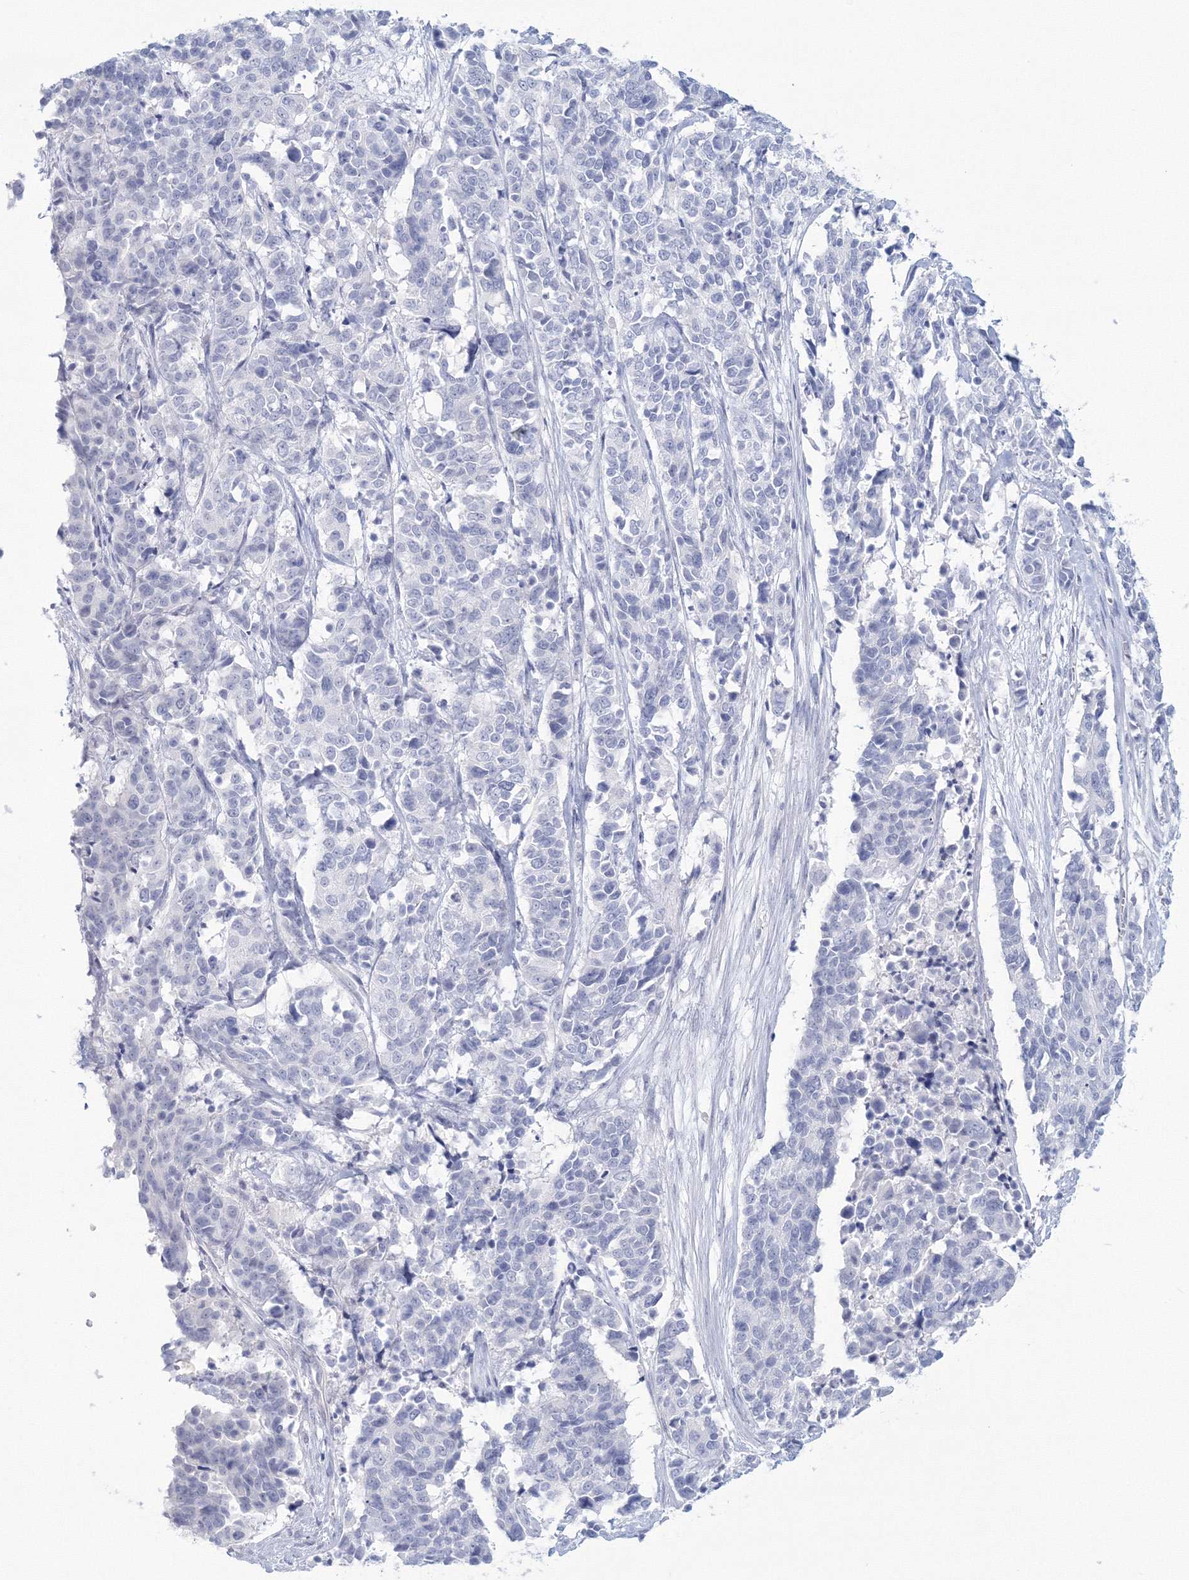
{"staining": {"intensity": "negative", "quantity": "none", "location": "none"}, "tissue": "cervical cancer", "cell_type": "Tumor cells", "image_type": "cancer", "snomed": [{"axis": "morphology", "description": "Normal tissue, NOS"}, {"axis": "morphology", "description": "Squamous cell carcinoma, NOS"}, {"axis": "topography", "description": "Cervix"}], "caption": "This photomicrograph is of cervical cancer stained with IHC to label a protein in brown with the nuclei are counter-stained blue. There is no positivity in tumor cells.", "gene": "VSIG1", "patient": {"sex": "female", "age": 35}}